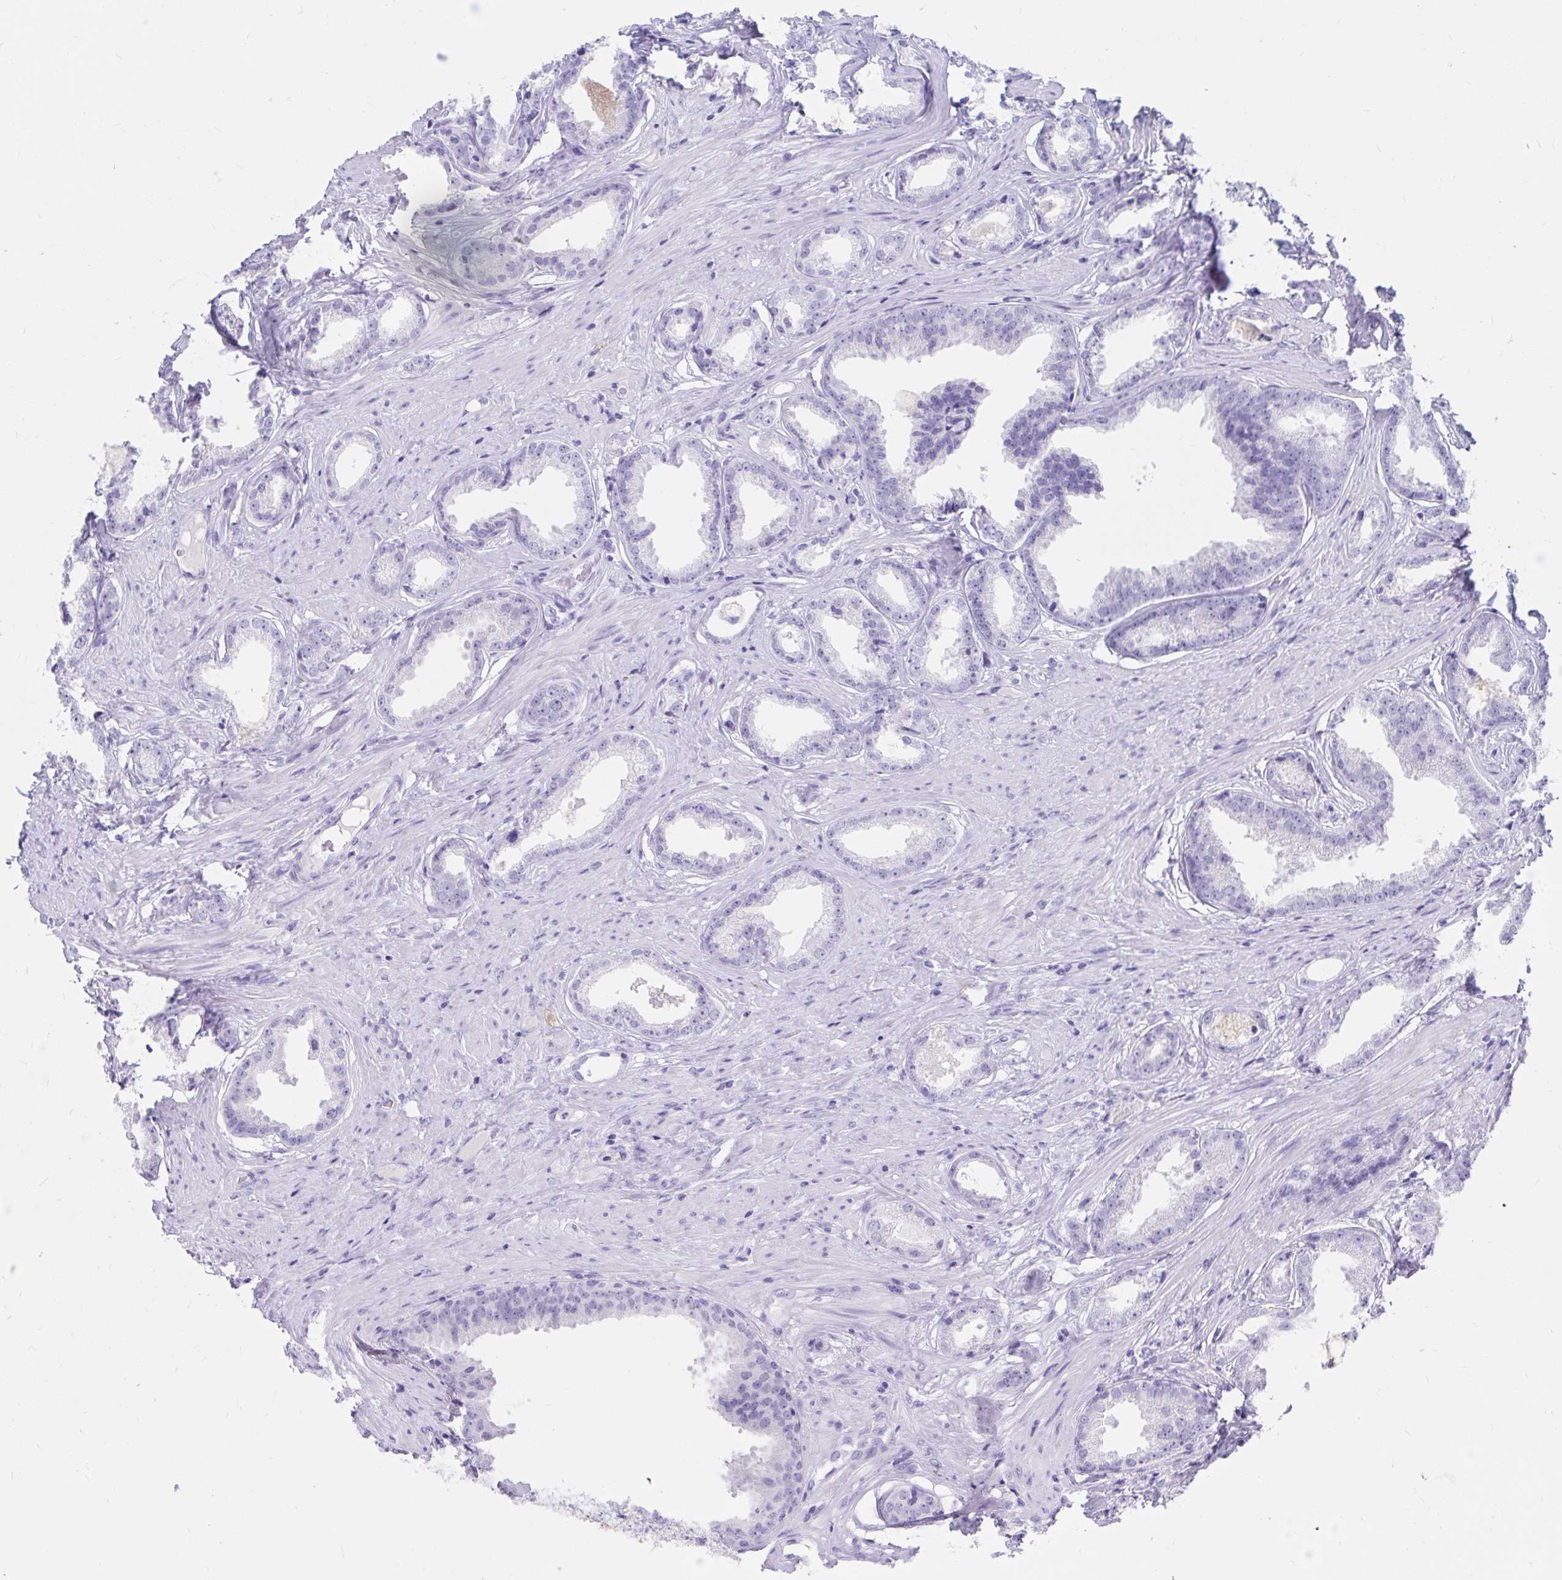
{"staining": {"intensity": "negative", "quantity": "none", "location": "none"}, "tissue": "prostate cancer", "cell_type": "Tumor cells", "image_type": "cancer", "snomed": [{"axis": "morphology", "description": "Adenocarcinoma, Low grade"}, {"axis": "topography", "description": "Prostate"}], "caption": "Low-grade adenocarcinoma (prostate) stained for a protein using immunohistochemistry (IHC) exhibits no staining tumor cells.", "gene": "DPEP3", "patient": {"sex": "male", "age": 65}}